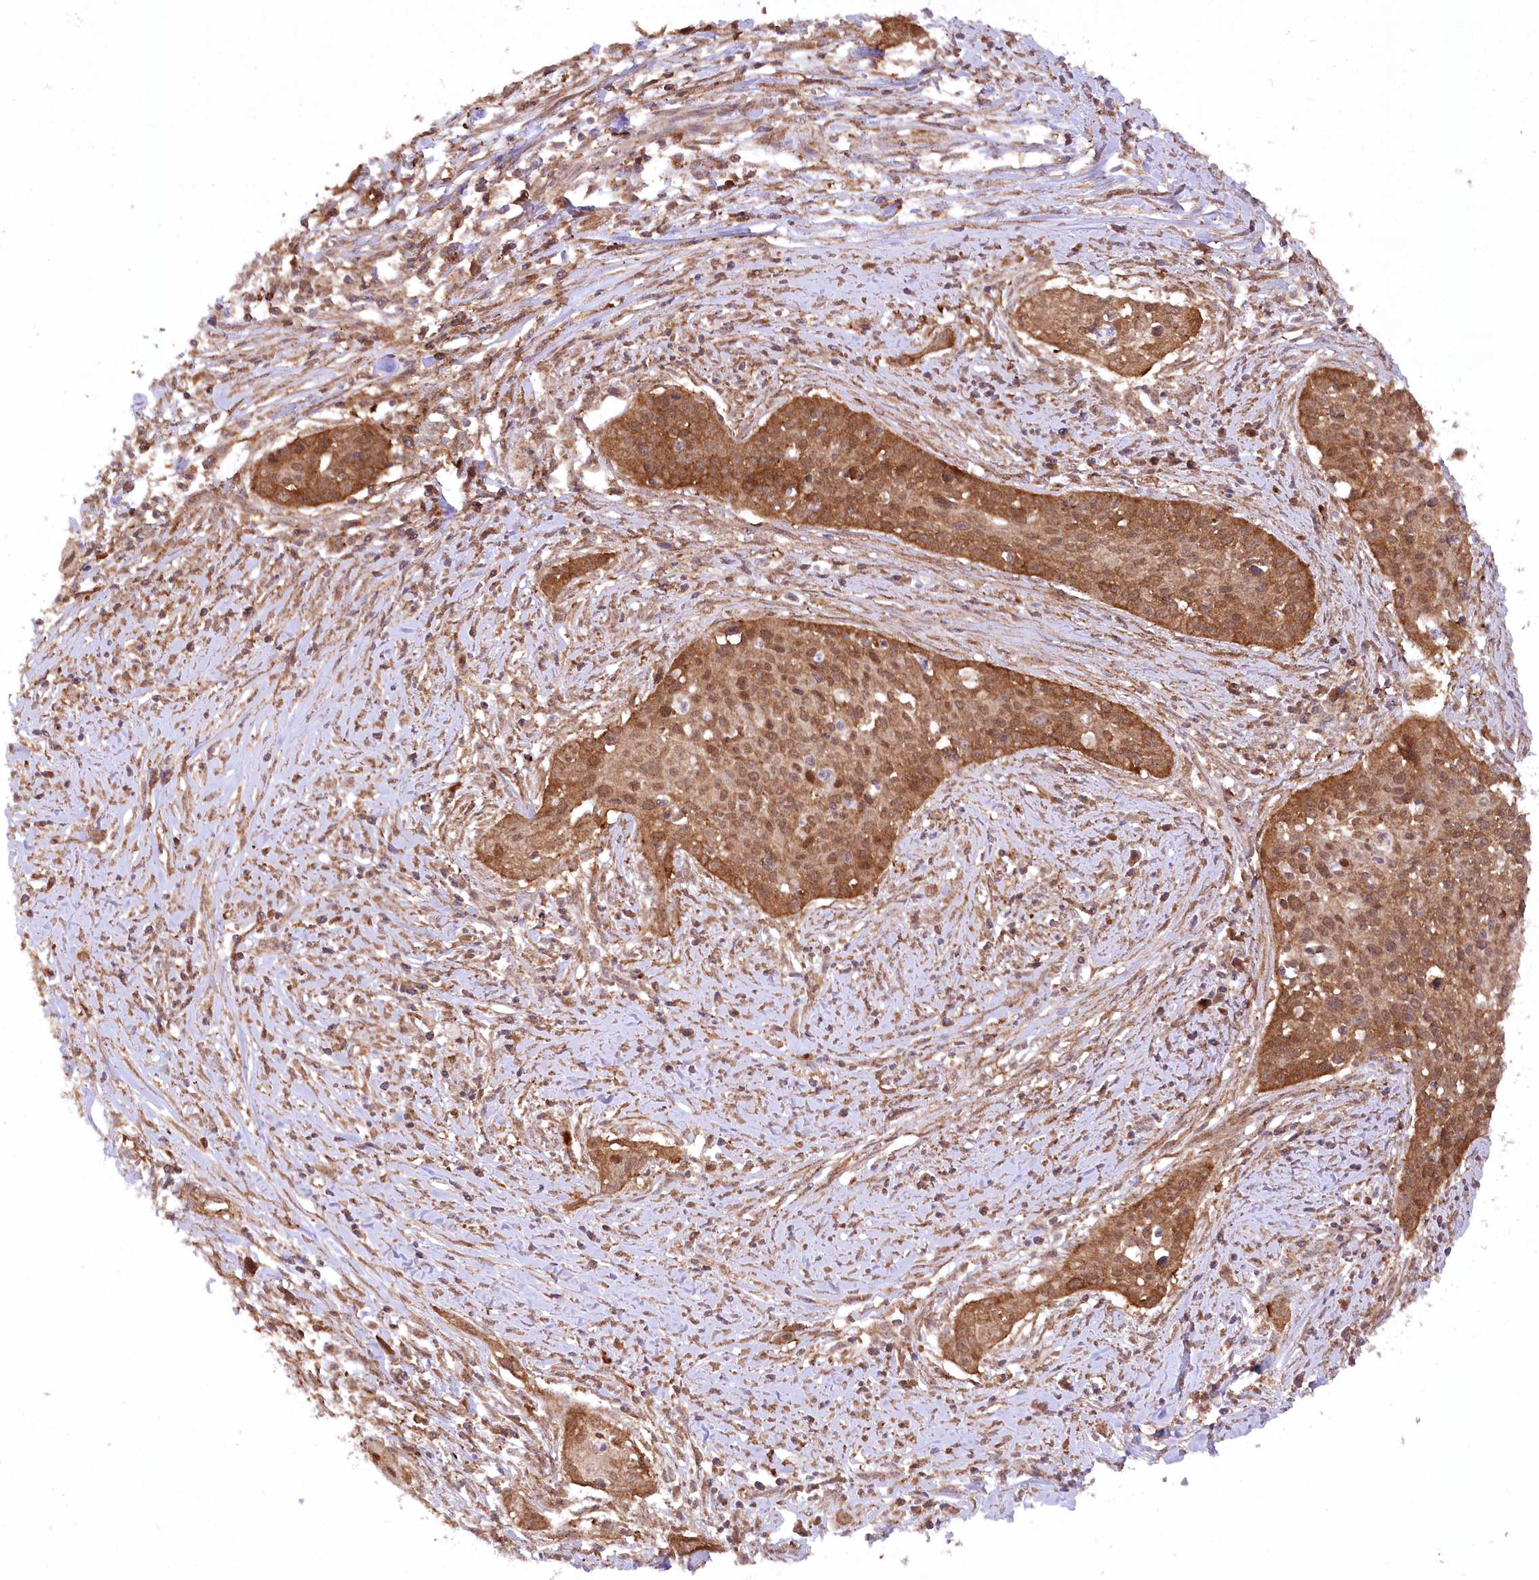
{"staining": {"intensity": "moderate", "quantity": ">75%", "location": "cytoplasmic/membranous"}, "tissue": "cervical cancer", "cell_type": "Tumor cells", "image_type": "cancer", "snomed": [{"axis": "morphology", "description": "Squamous cell carcinoma, NOS"}, {"axis": "topography", "description": "Cervix"}], "caption": "Immunohistochemistry (IHC) of human cervical cancer (squamous cell carcinoma) reveals medium levels of moderate cytoplasmic/membranous staining in about >75% of tumor cells.", "gene": "CCDC91", "patient": {"sex": "female", "age": 34}}